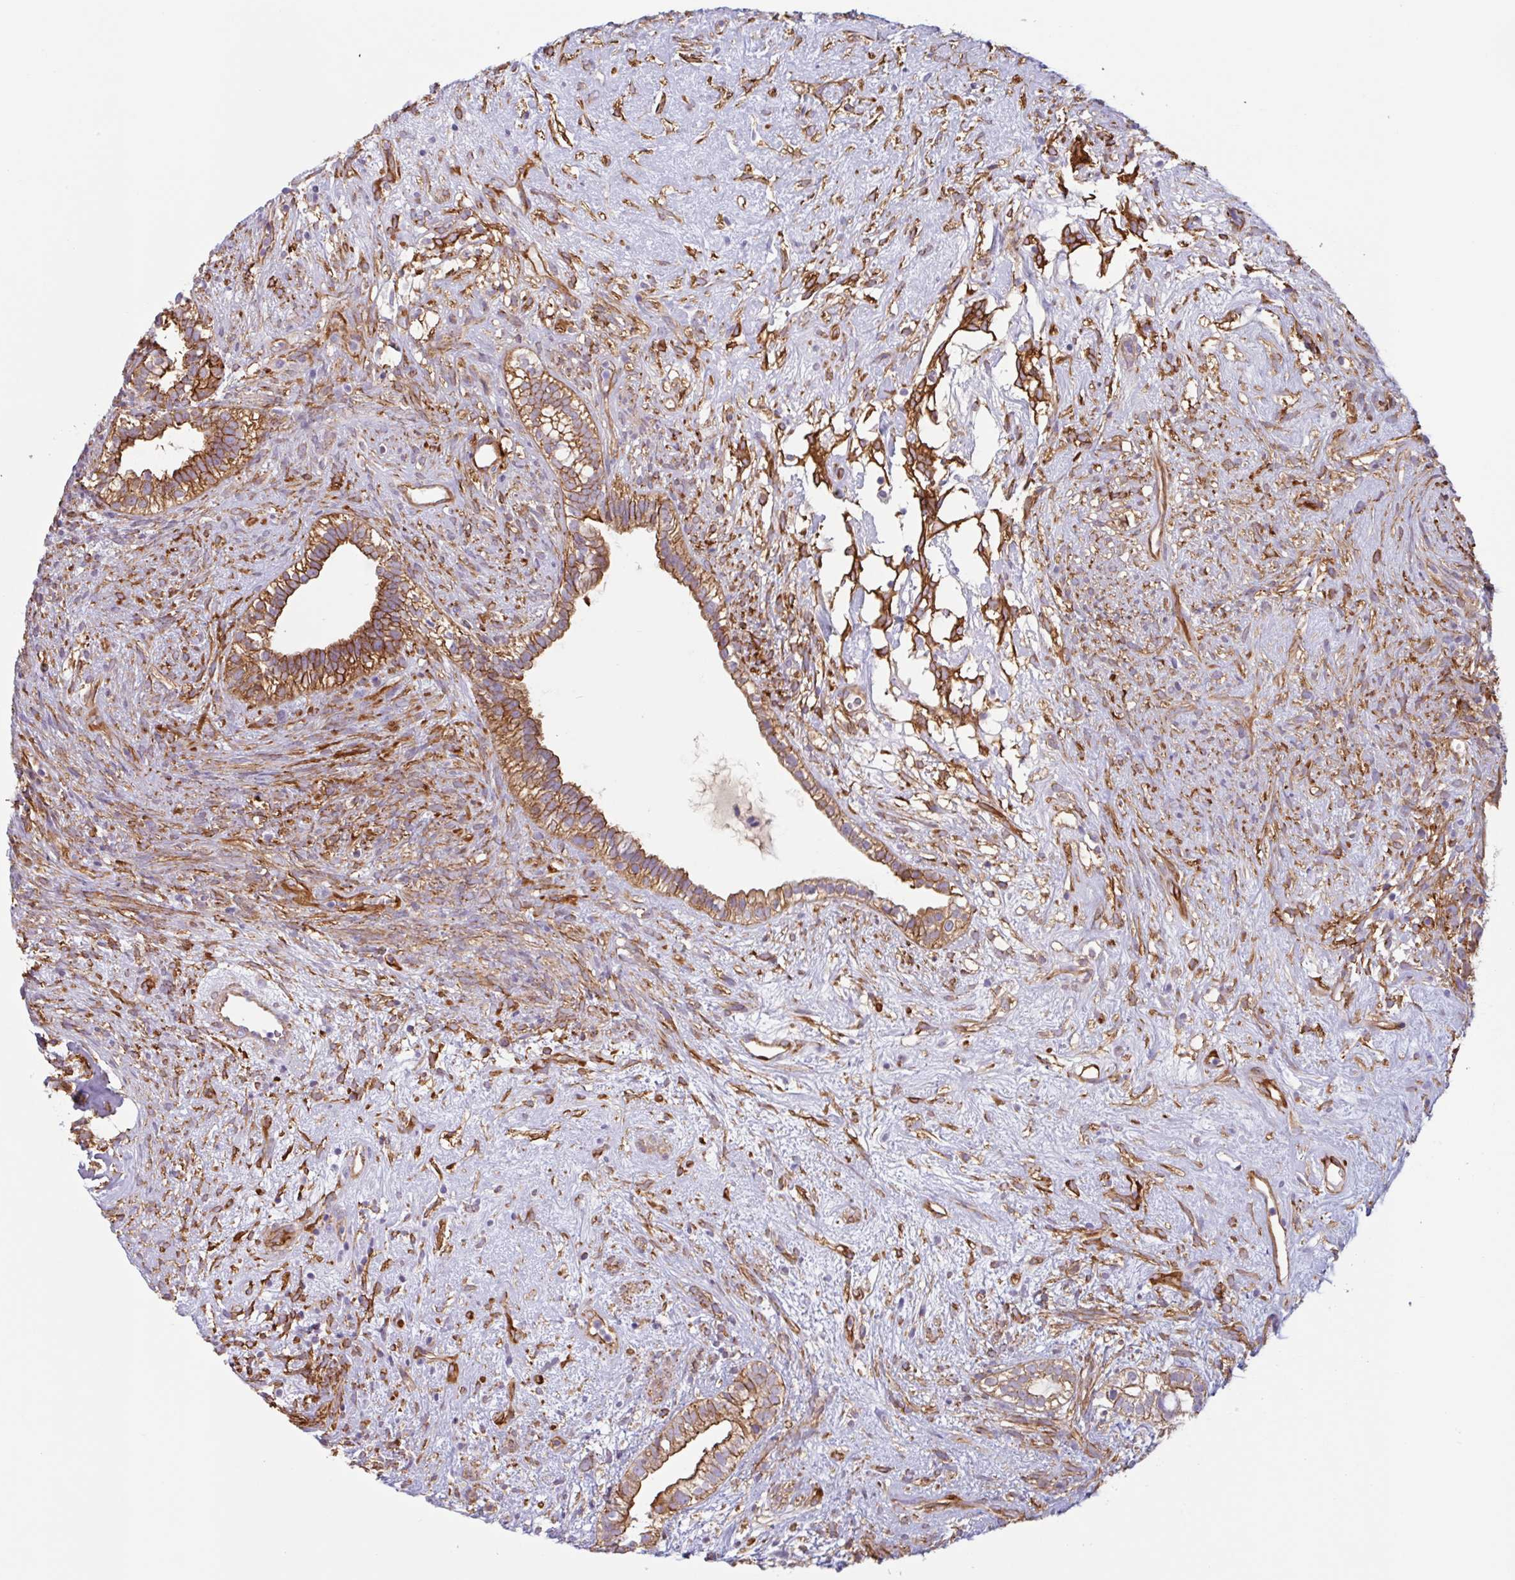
{"staining": {"intensity": "strong", "quantity": ">75%", "location": "cytoplasmic/membranous"}, "tissue": "testis cancer", "cell_type": "Tumor cells", "image_type": "cancer", "snomed": [{"axis": "morphology", "description": "Seminoma, NOS"}, {"axis": "morphology", "description": "Carcinoma, Embryonal, NOS"}, {"axis": "topography", "description": "Testis"}], "caption": "Testis seminoma tissue exhibits strong cytoplasmic/membranous positivity in approximately >75% of tumor cells", "gene": "MYH10", "patient": {"sex": "male", "age": 41}}